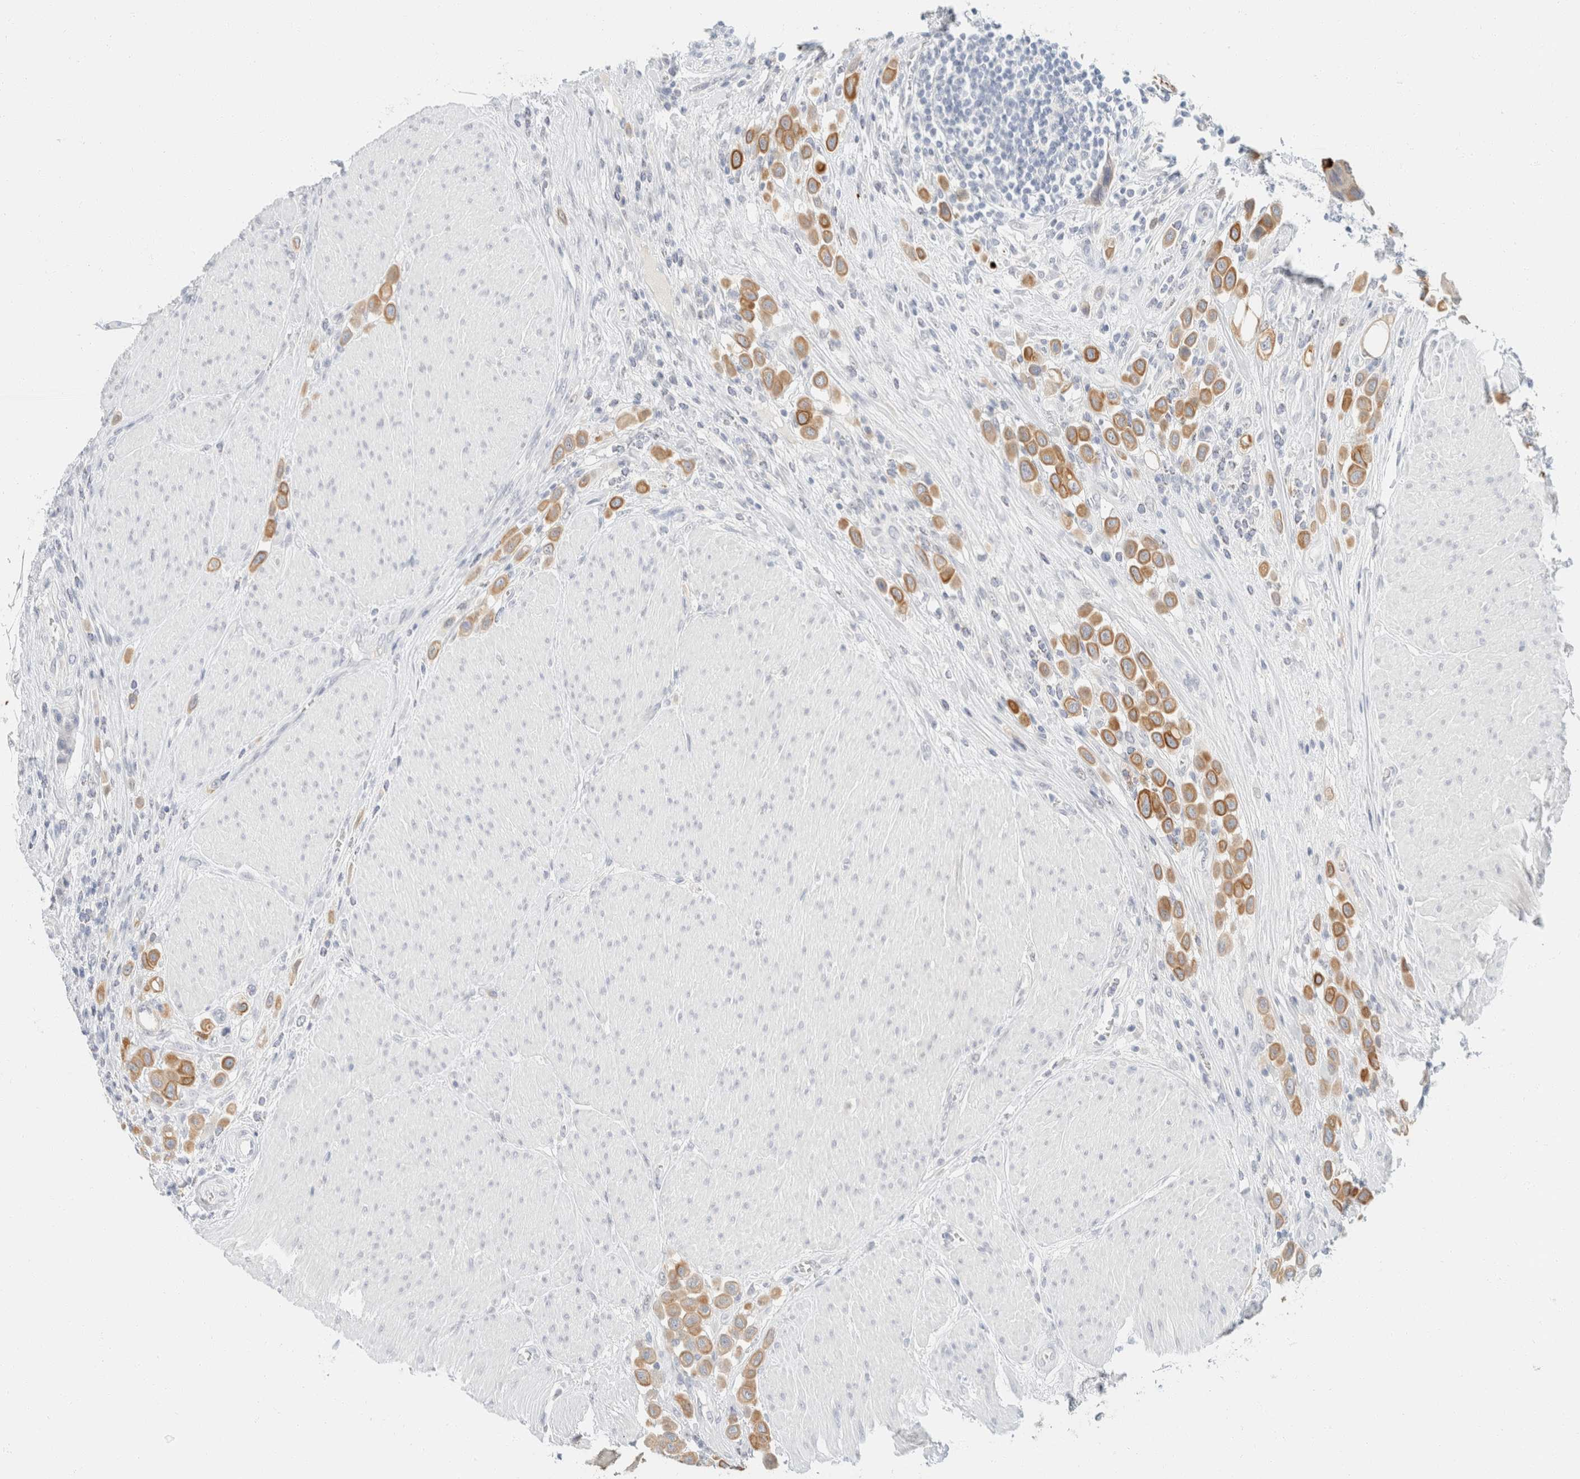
{"staining": {"intensity": "moderate", "quantity": ">75%", "location": "cytoplasmic/membranous"}, "tissue": "urothelial cancer", "cell_type": "Tumor cells", "image_type": "cancer", "snomed": [{"axis": "morphology", "description": "Urothelial carcinoma, High grade"}, {"axis": "topography", "description": "Urinary bladder"}], "caption": "This photomicrograph reveals immunohistochemistry staining of urothelial cancer, with medium moderate cytoplasmic/membranous expression in approximately >75% of tumor cells.", "gene": "KRT20", "patient": {"sex": "male", "age": 50}}